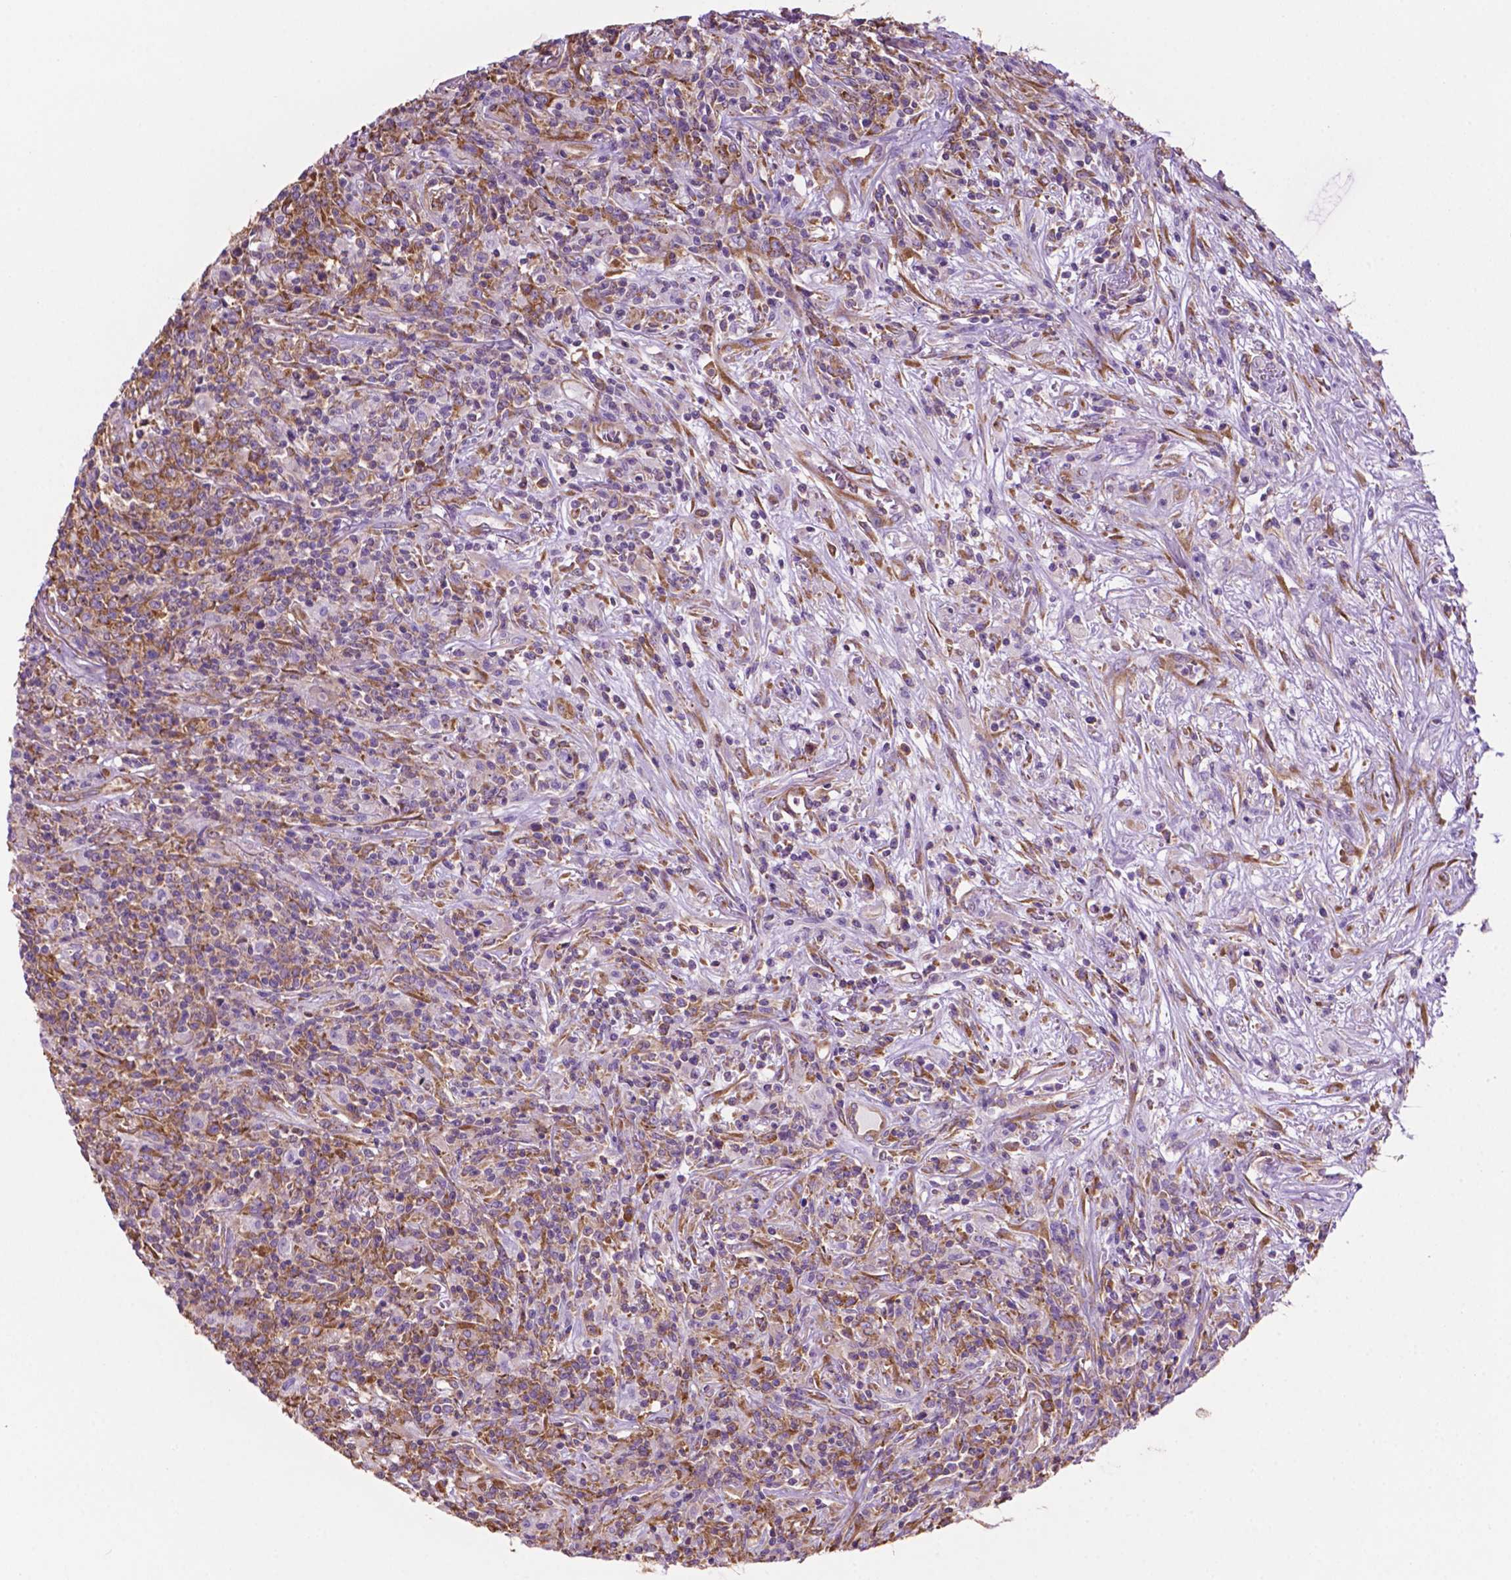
{"staining": {"intensity": "moderate", "quantity": "25%-75%", "location": "cytoplasmic/membranous"}, "tissue": "lymphoma", "cell_type": "Tumor cells", "image_type": "cancer", "snomed": [{"axis": "morphology", "description": "Malignant lymphoma, non-Hodgkin's type, High grade"}, {"axis": "topography", "description": "Lung"}], "caption": "Tumor cells display moderate cytoplasmic/membranous expression in about 25%-75% of cells in malignant lymphoma, non-Hodgkin's type (high-grade).", "gene": "RPL29", "patient": {"sex": "male", "age": 79}}